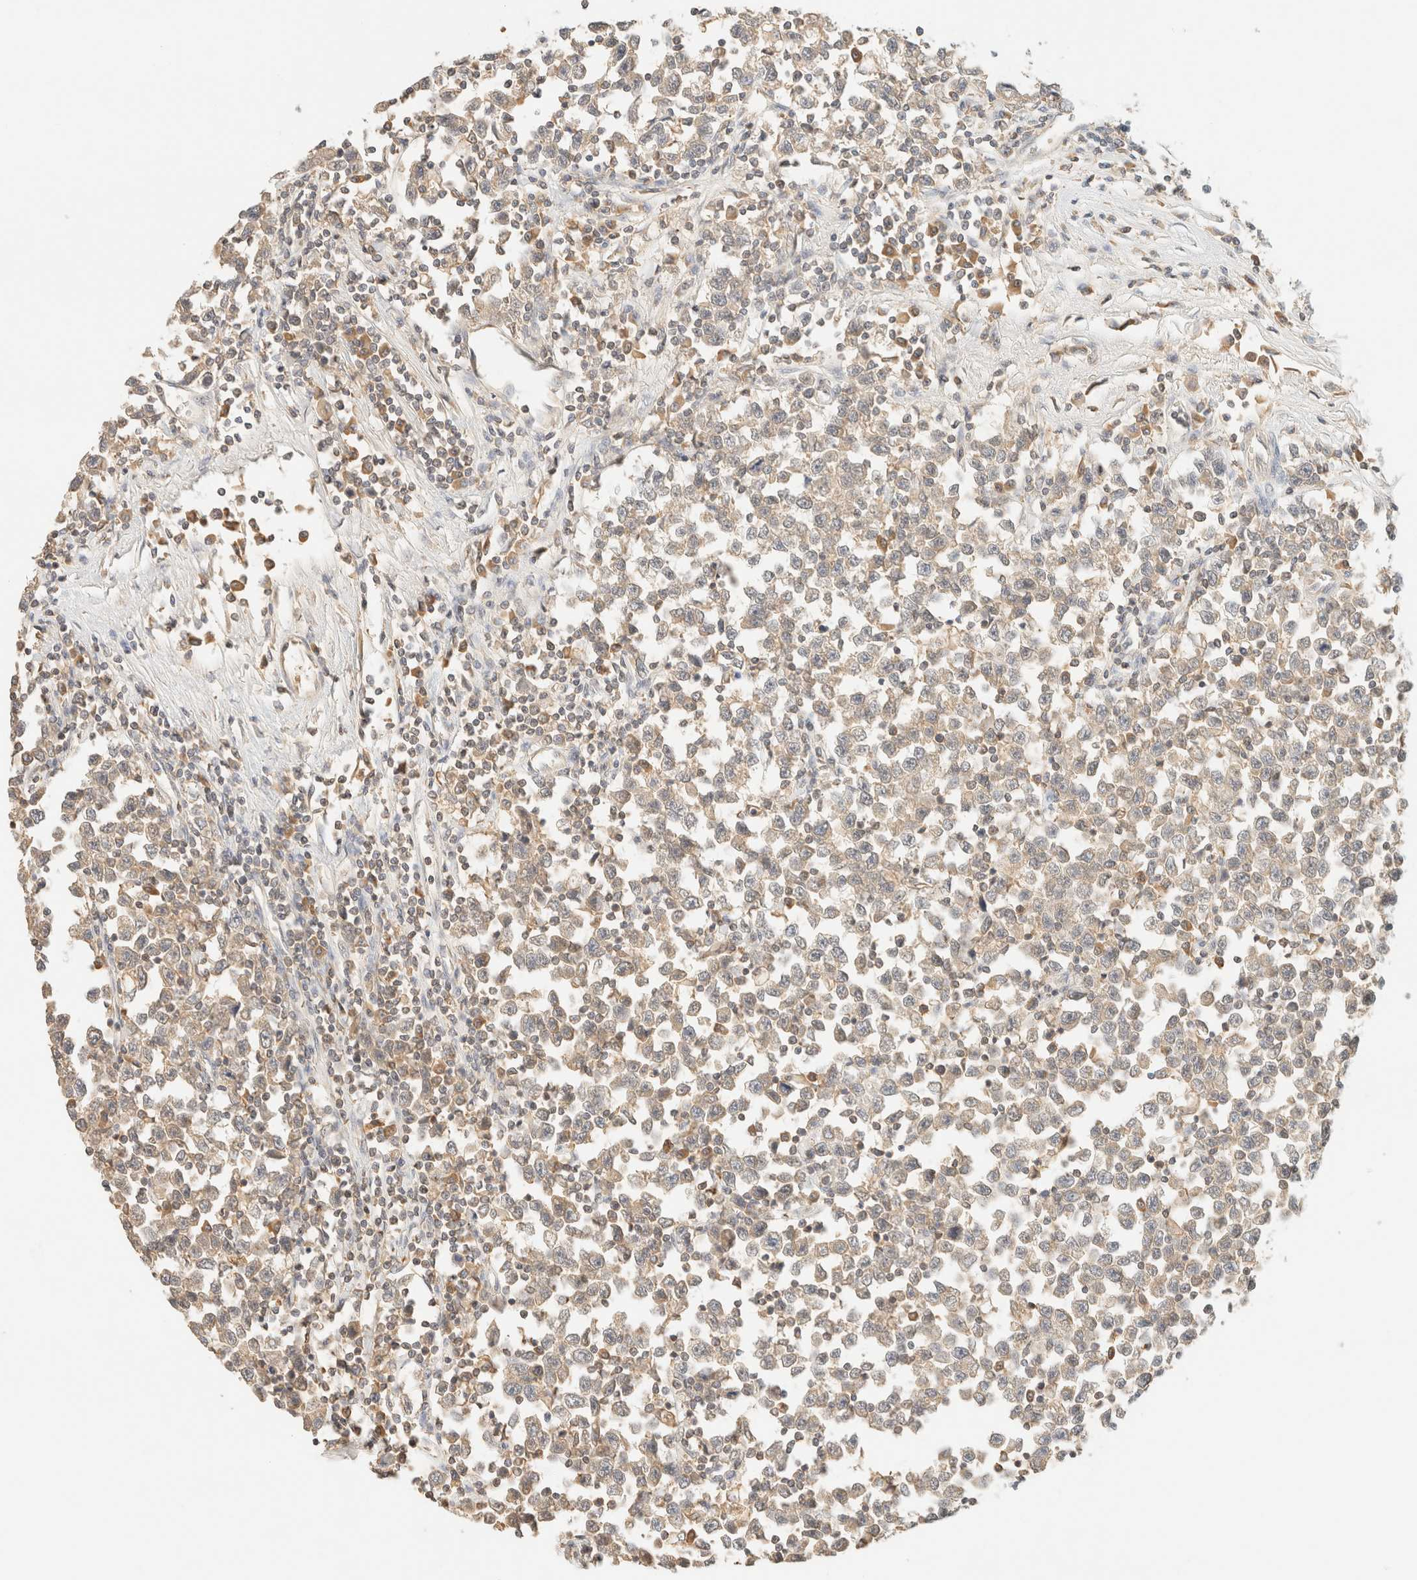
{"staining": {"intensity": "weak", "quantity": "25%-75%", "location": "cytoplasmic/membranous"}, "tissue": "testis cancer", "cell_type": "Tumor cells", "image_type": "cancer", "snomed": [{"axis": "morphology", "description": "Seminoma, NOS"}, {"axis": "topography", "description": "Testis"}], "caption": "Immunohistochemical staining of human testis seminoma demonstrates low levels of weak cytoplasmic/membranous staining in approximately 25%-75% of tumor cells.", "gene": "TIMD4", "patient": {"sex": "male", "age": 43}}